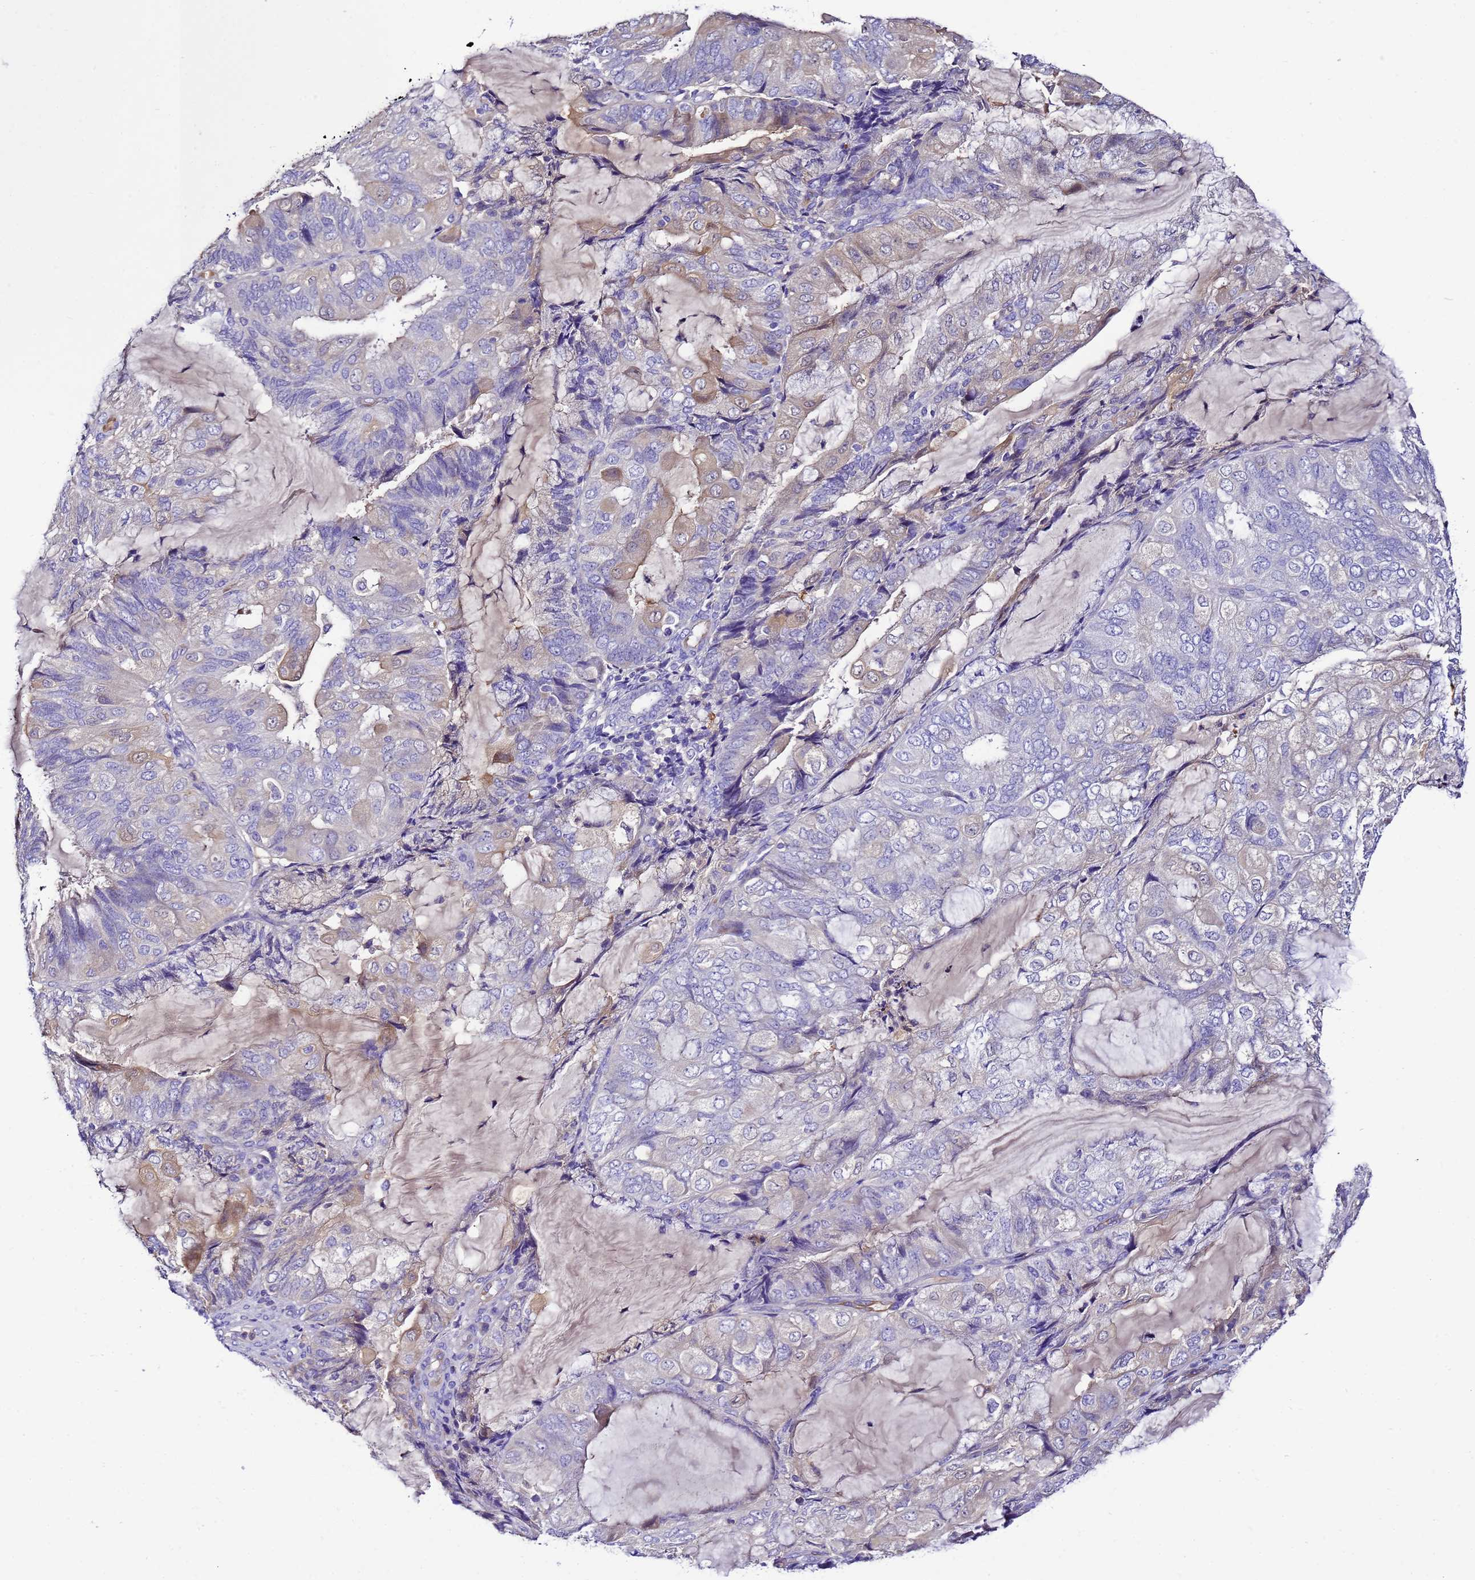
{"staining": {"intensity": "weak", "quantity": "<25%", "location": "cytoplasmic/membranous"}, "tissue": "endometrial cancer", "cell_type": "Tumor cells", "image_type": "cancer", "snomed": [{"axis": "morphology", "description": "Adenocarcinoma, NOS"}, {"axis": "topography", "description": "Endometrium"}], "caption": "The IHC image has no significant positivity in tumor cells of adenocarcinoma (endometrial) tissue.", "gene": "UGT2A1", "patient": {"sex": "female", "age": 81}}